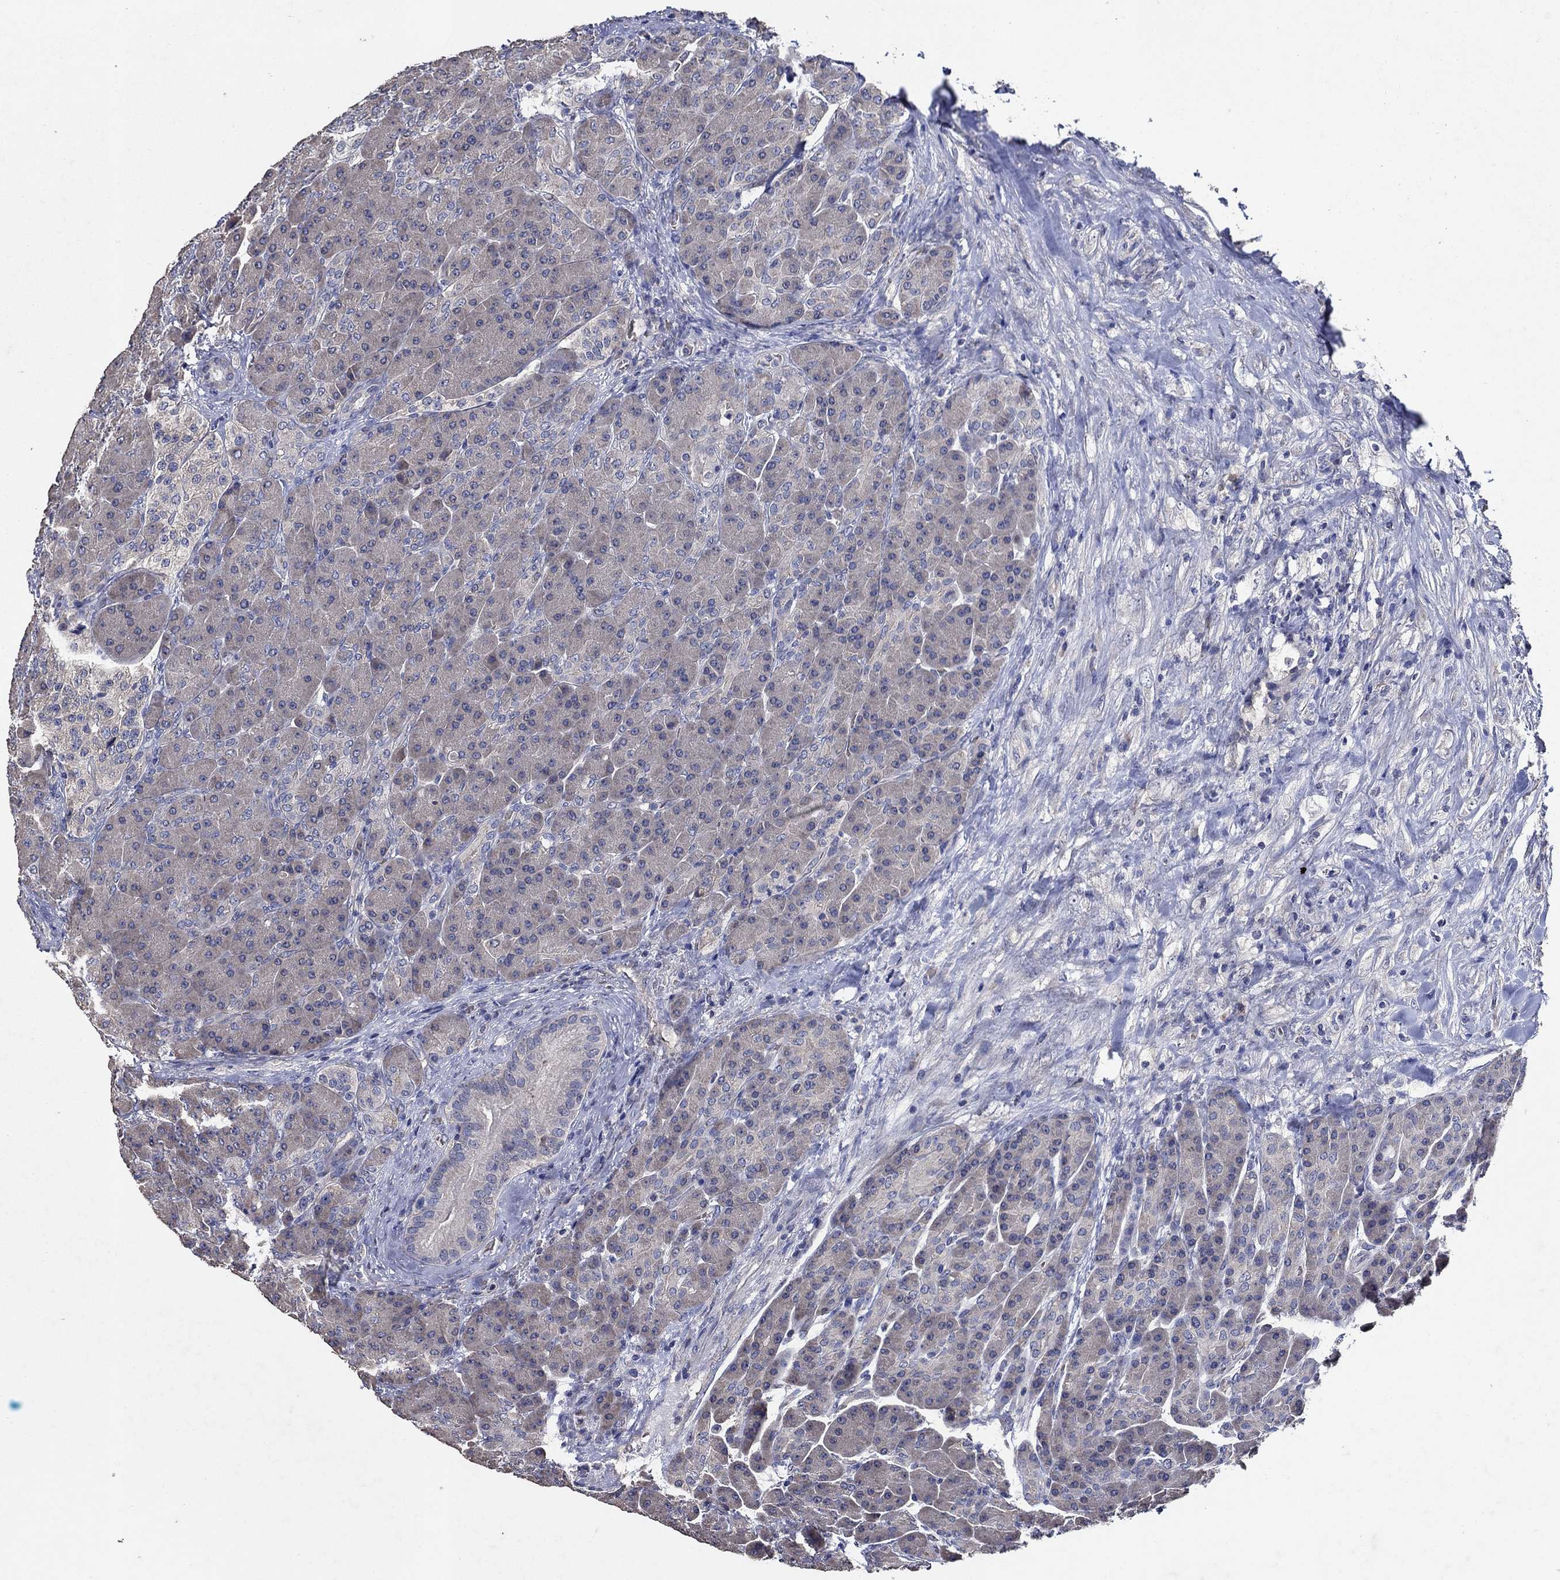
{"staining": {"intensity": "weak", "quantity": "25%-75%", "location": "cytoplasmic/membranous"}, "tissue": "pancreas", "cell_type": "Exocrine glandular cells", "image_type": "normal", "snomed": [{"axis": "morphology", "description": "Normal tissue, NOS"}, {"axis": "topography", "description": "Pancreas"}], "caption": "Immunohistochemistry (IHC) photomicrograph of unremarkable pancreas: pancreas stained using IHC reveals low levels of weak protein expression localized specifically in the cytoplasmic/membranous of exocrine glandular cells, appearing as a cytoplasmic/membranous brown color.", "gene": "HAP1", "patient": {"sex": "male", "age": 70}}